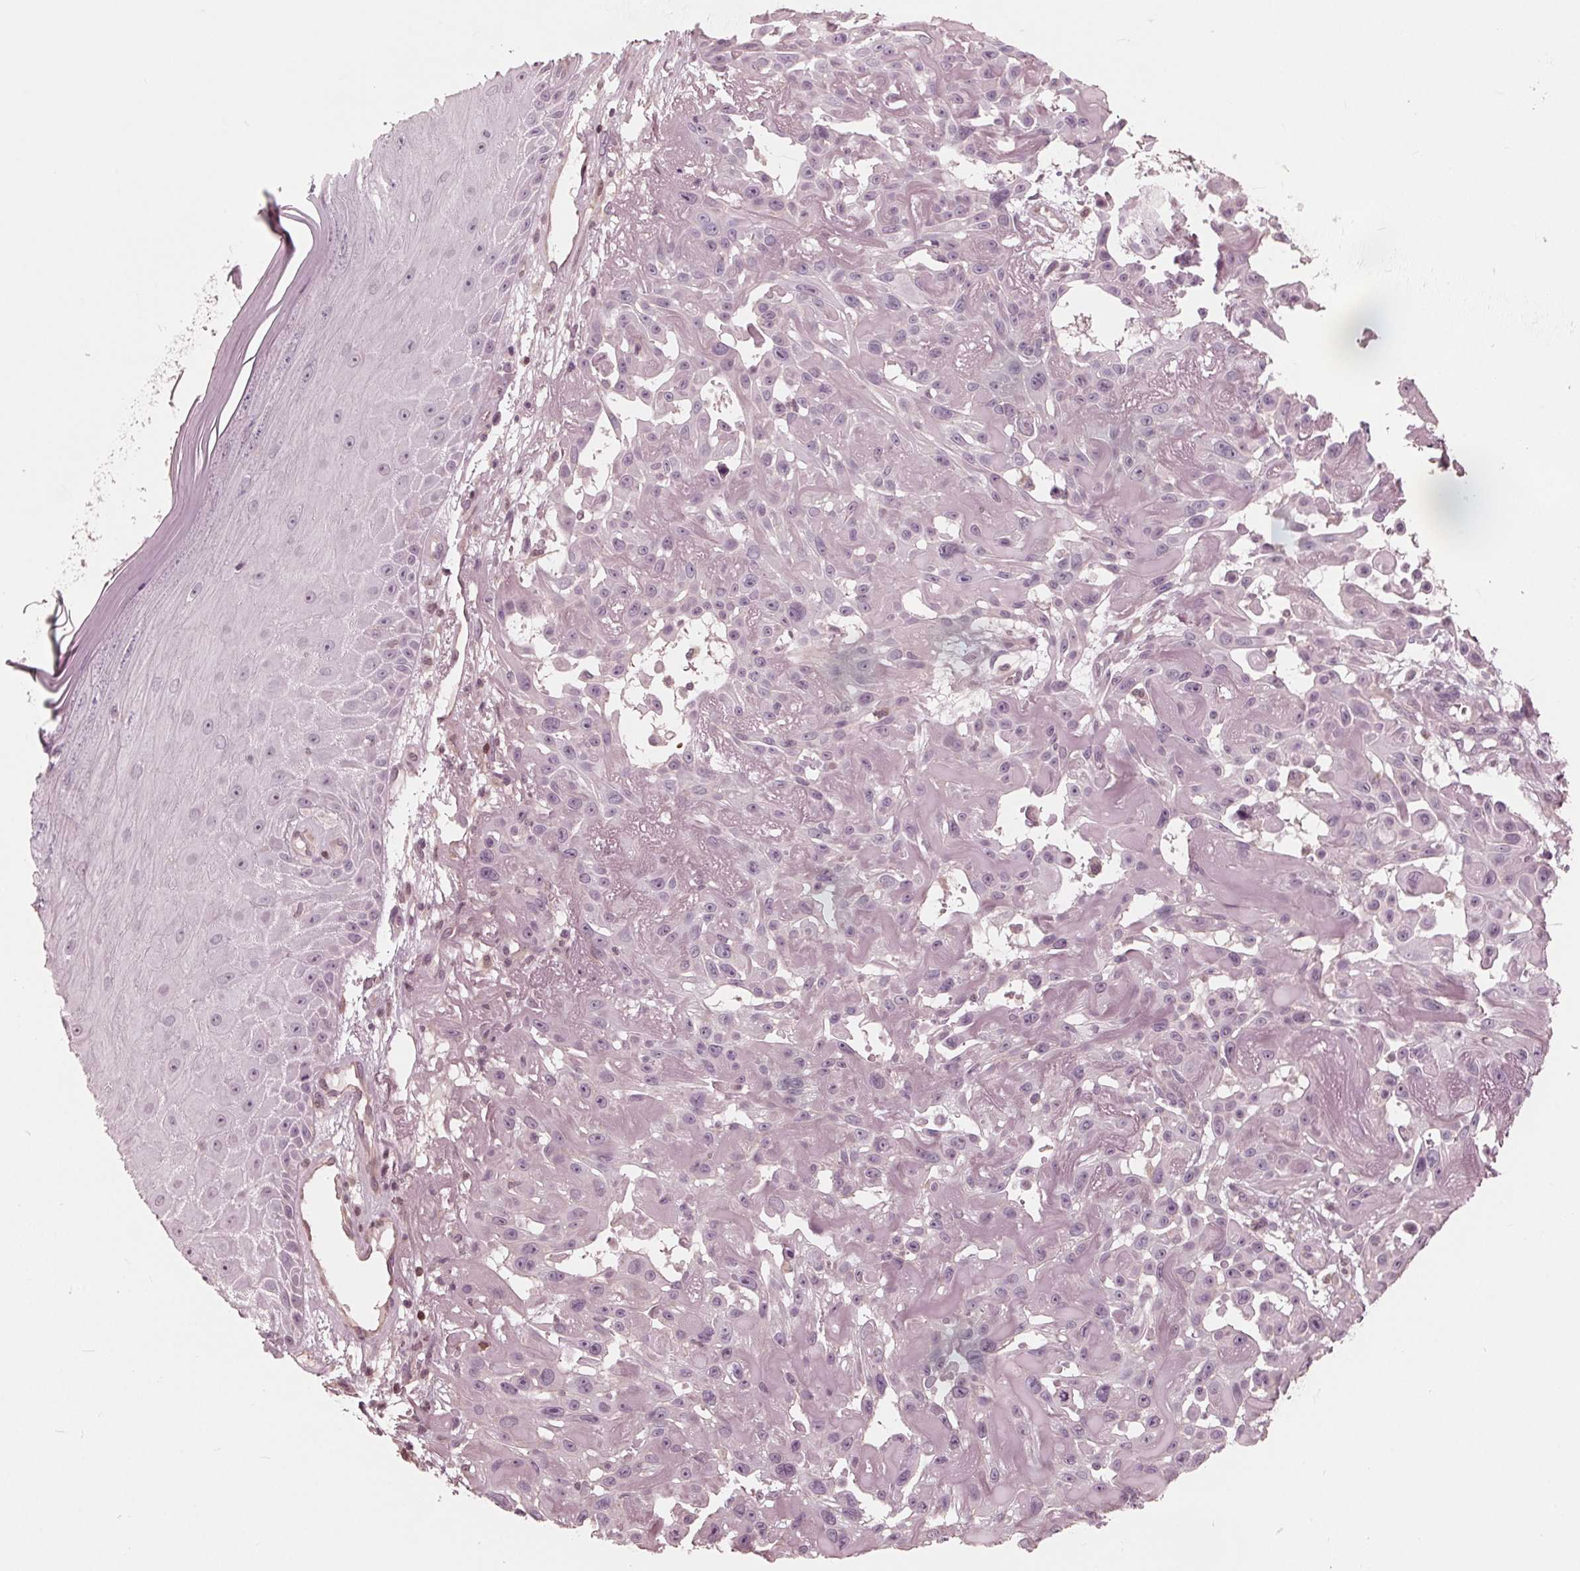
{"staining": {"intensity": "negative", "quantity": "none", "location": "none"}, "tissue": "skin cancer", "cell_type": "Tumor cells", "image_type": "cancer", "snomed": [{"axis": "morphology", "description": "Squamous cell carcinoma, NOS"}, {"axis": "topography", "description": "Skin"}], "caption": "A photomicrograph of skin cancer stained for a protein demonstrates no brown staining in tumor cells. (Stains: DAB (3,3'-diaminobenzidine) IHC with hematoxylin counter stain, Microscopy: brightfield microscopy at high magnification).", "gene": "ING3", "patient": {"sex": "male", "age": 91}}